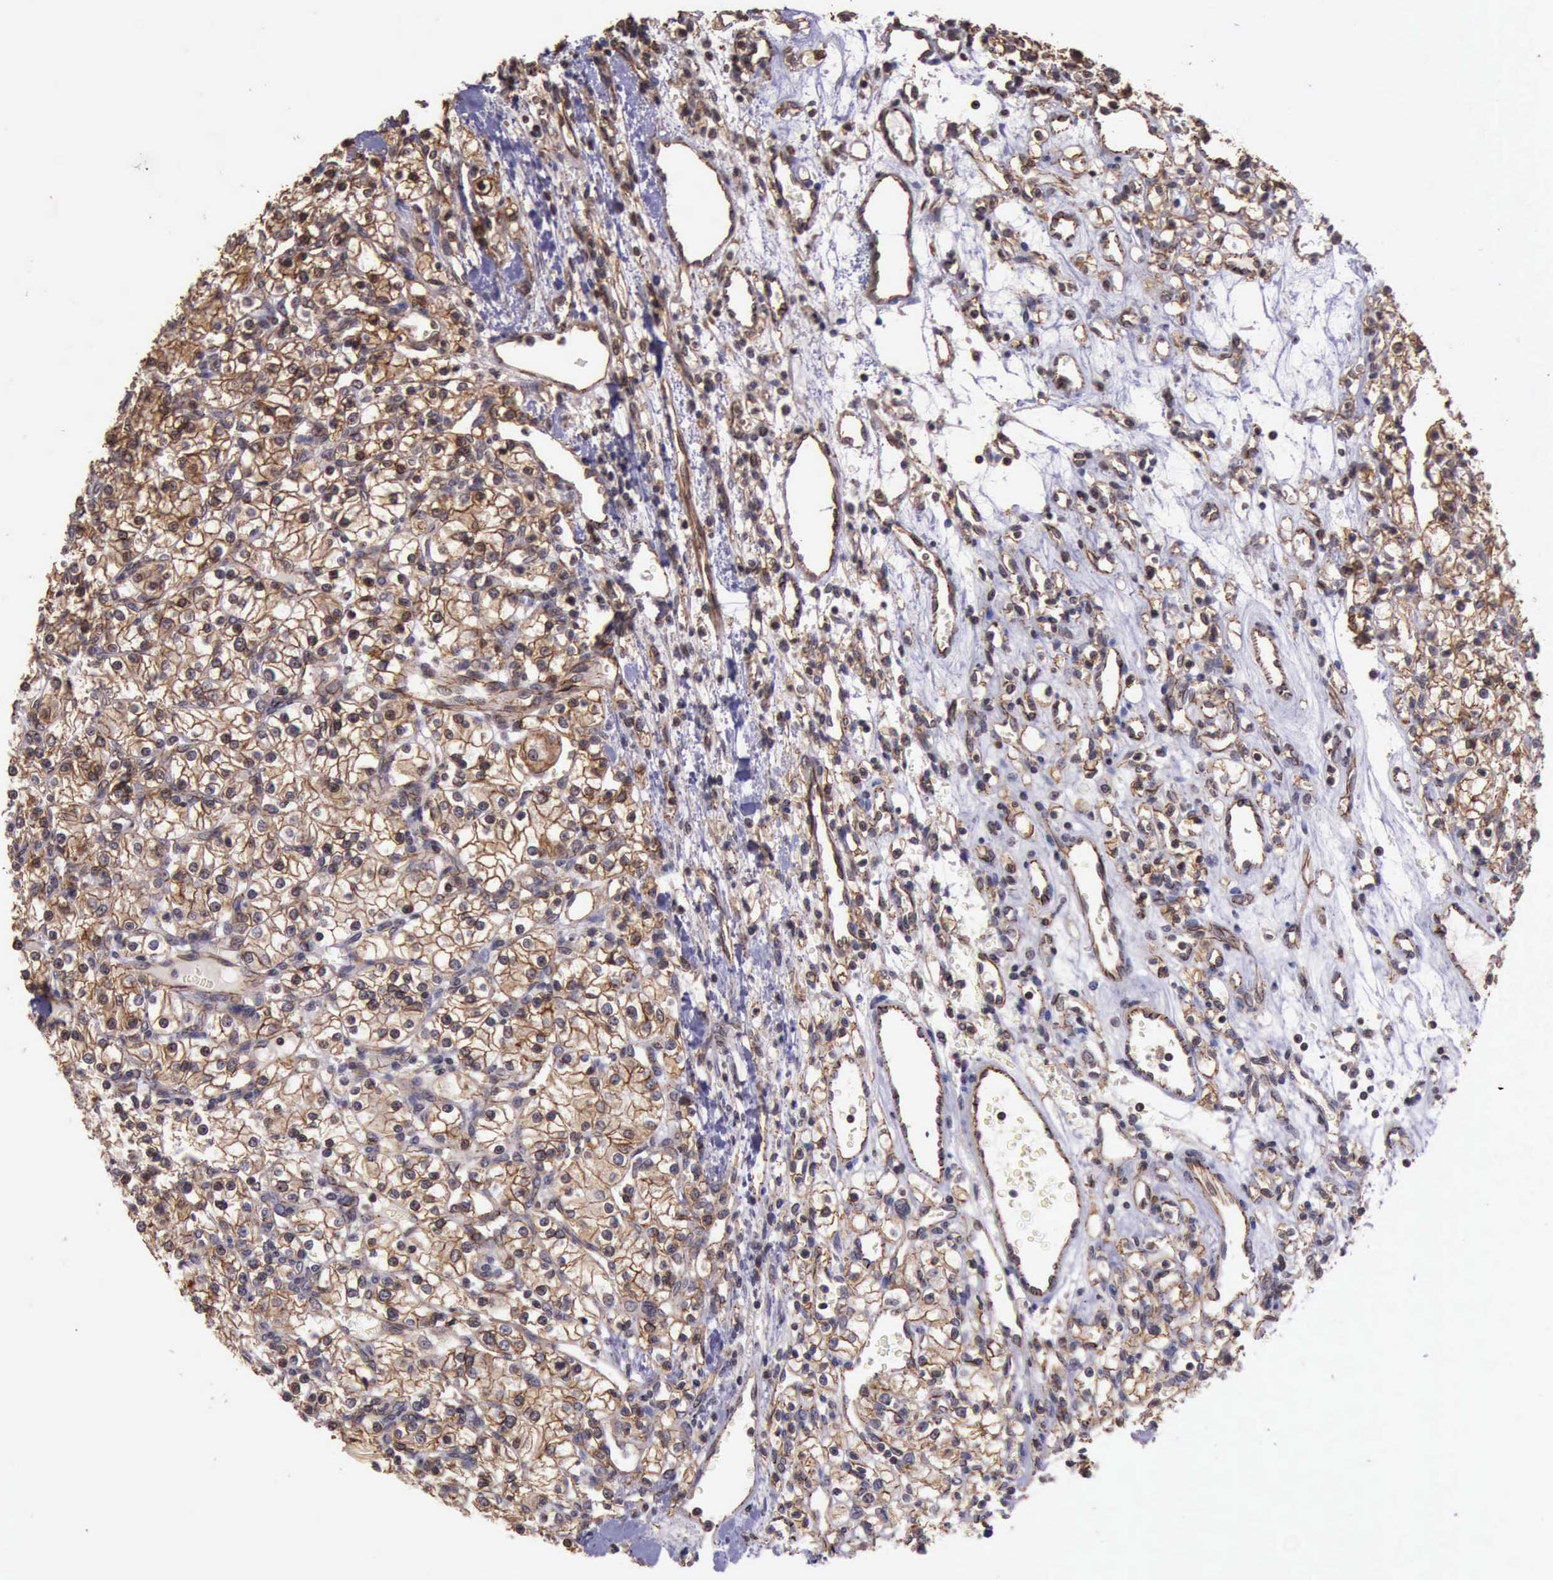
{"staining": {"intensity": "moderate", "quantity": ">75%", "location": "cytoplasmic/membranous"}, "tissue": "renal cancer", "cell_type": "Tumor cells", "image_type": "cancer", "snomed": [{"axis": "morphology", "description": "Adenocarcinoma, NOS"}, {"axis": "topography", "description": "Kidney"}], "caption": "Human renal cancer (adenocarcinoma) stained with a brown dye shows moderate cytoplasmic/membranous positive expression in about >75% of tumor cells.", "gene": "CTNNB1", "patient": {"sex": "female", "age": 62}}